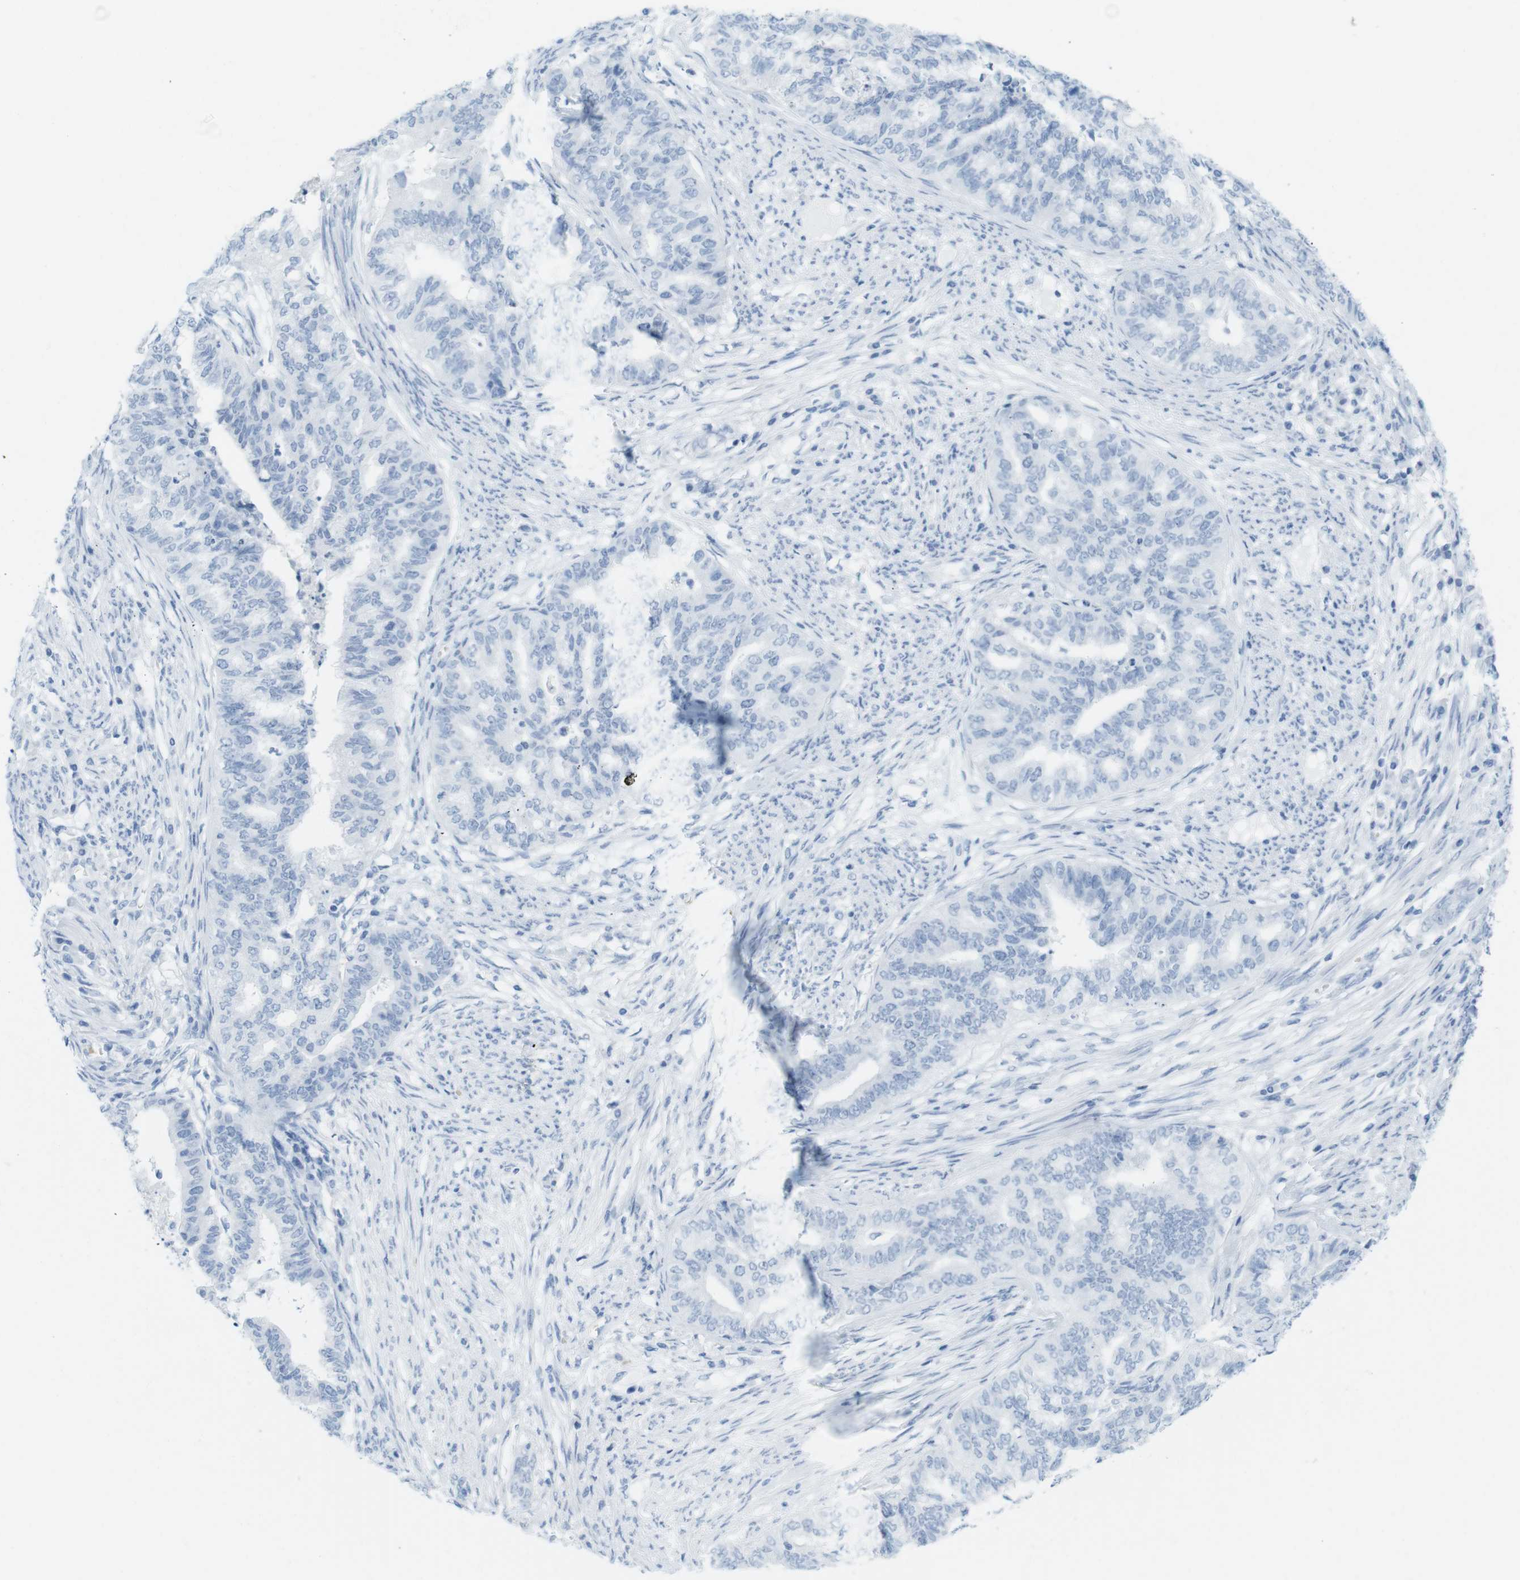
{"staining": {"intensity": "negative", "quantity": "none", "location": "none"}, "tissue": "endometrial cancer", "cell_type": "Tumor cells", "image_type": "cancer", "snomed": [{"axis": "morphology", "description": "Adenocarcinoma, NOS"}, {"axis": "topography", "description": "Endometrium"}], "caption": "Endometrial adenocarcinoma was stained to show a protein in brown. There is no significant positivity in tumor cells. The staining was performed using DAB to visualize the protein expression in brown, while the nuclei were stained in blue with hematoxylin (Magnification: 20x).", "gene": "TNNT2", "patient": {"sex": "female", "age": 79}}